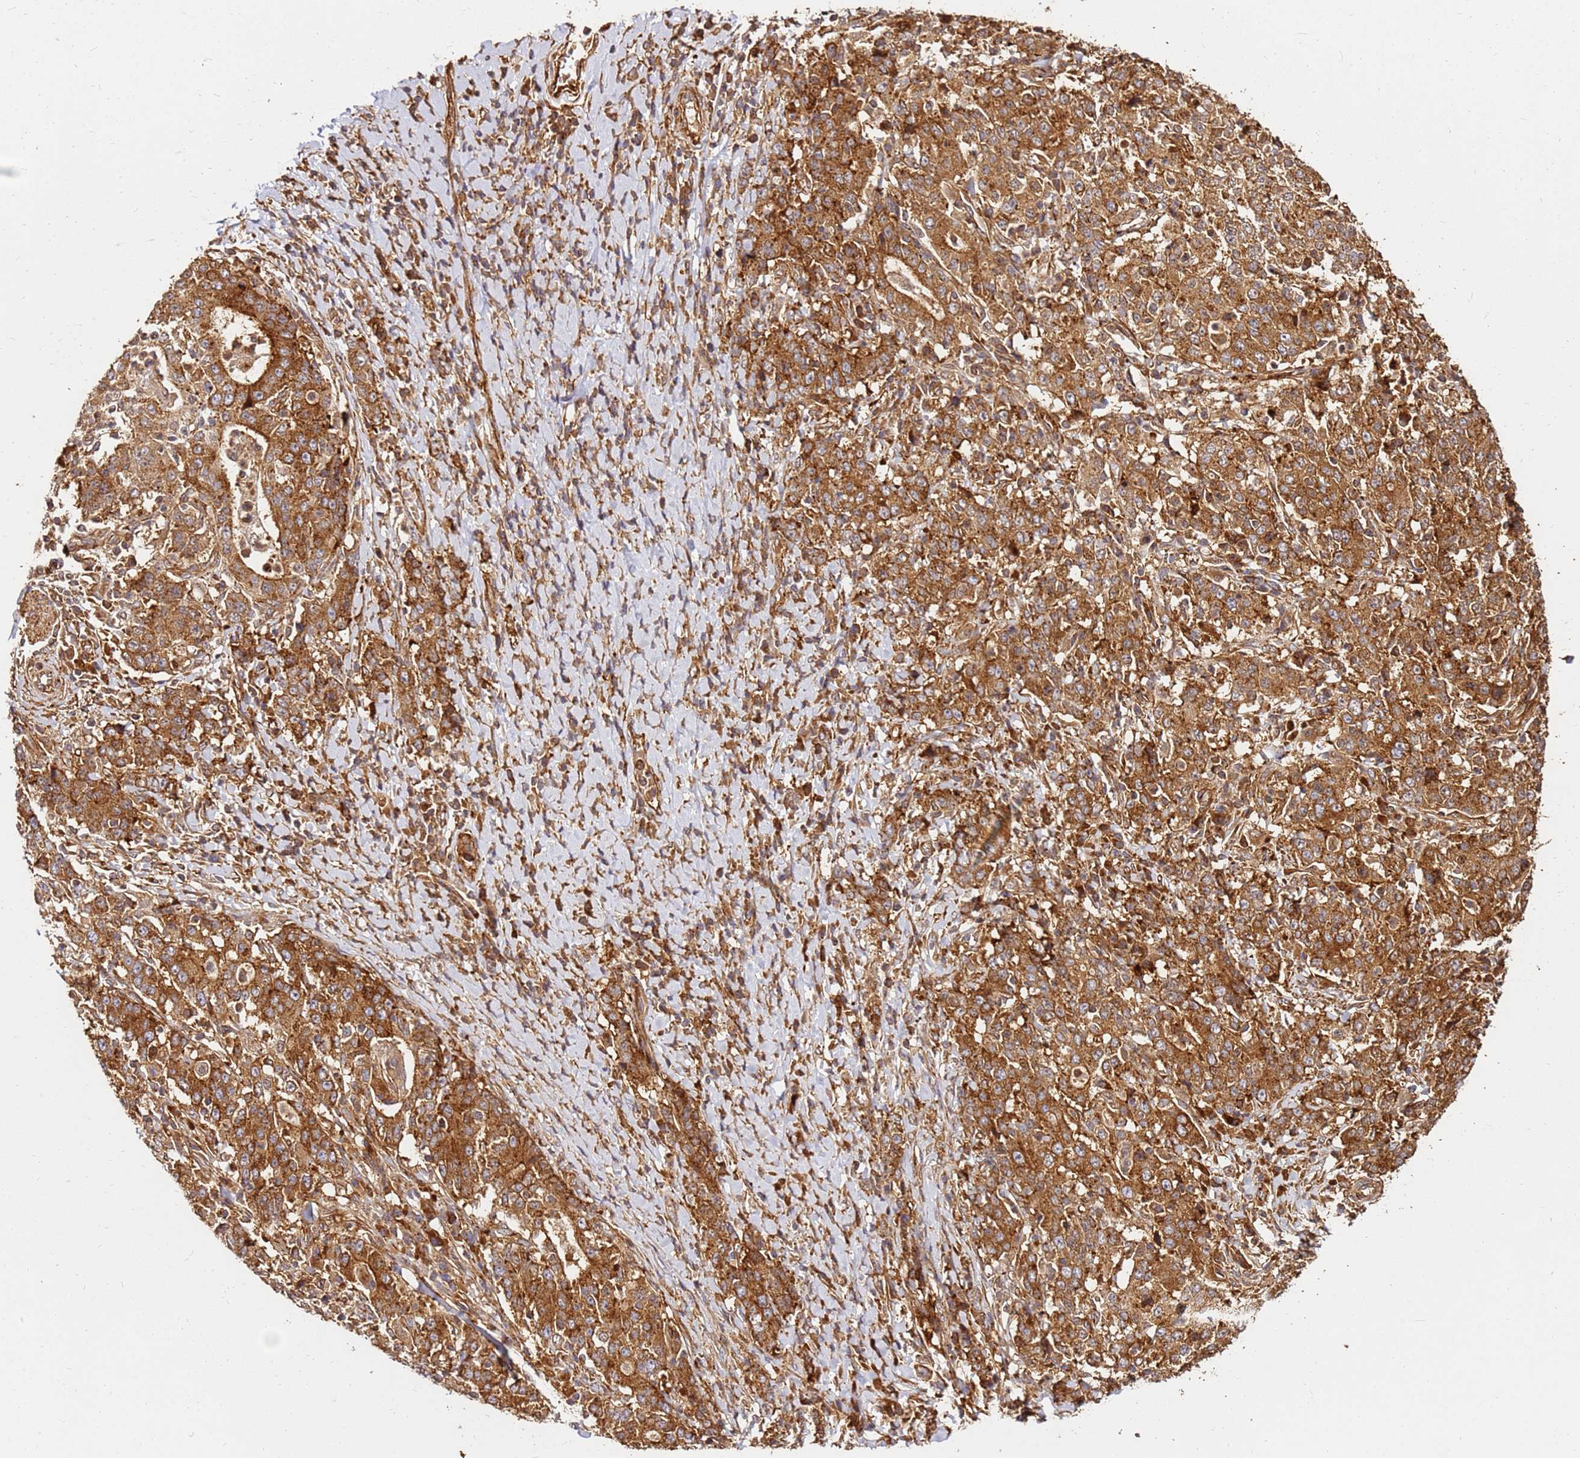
{"staining": {"intensity": "strong", "quantity": ">75%", "location": "cytoplasmic/membranous"}, "tissue": "stomach cancer", "cell_type": "Tumor cells", "image_type": "cancer", "snomed": [{"axis": "morphology", "description": "Normal tissue, NOS"}, {"axis": "morphology", "description": "Adenocarcinoma, NOS"}, {"axis": "topography", "description": "Stomach, upper"}, {"axis": "topography", "description": "Stomach"}], "caption": "The photomicrograph reveals staining of stomach cancer, revealing strong cytoplasmic/membranous protein expression (brown color) within tumor cells.", "gene": "DVL3", "patient": {"sex": "male", "age": 59}}